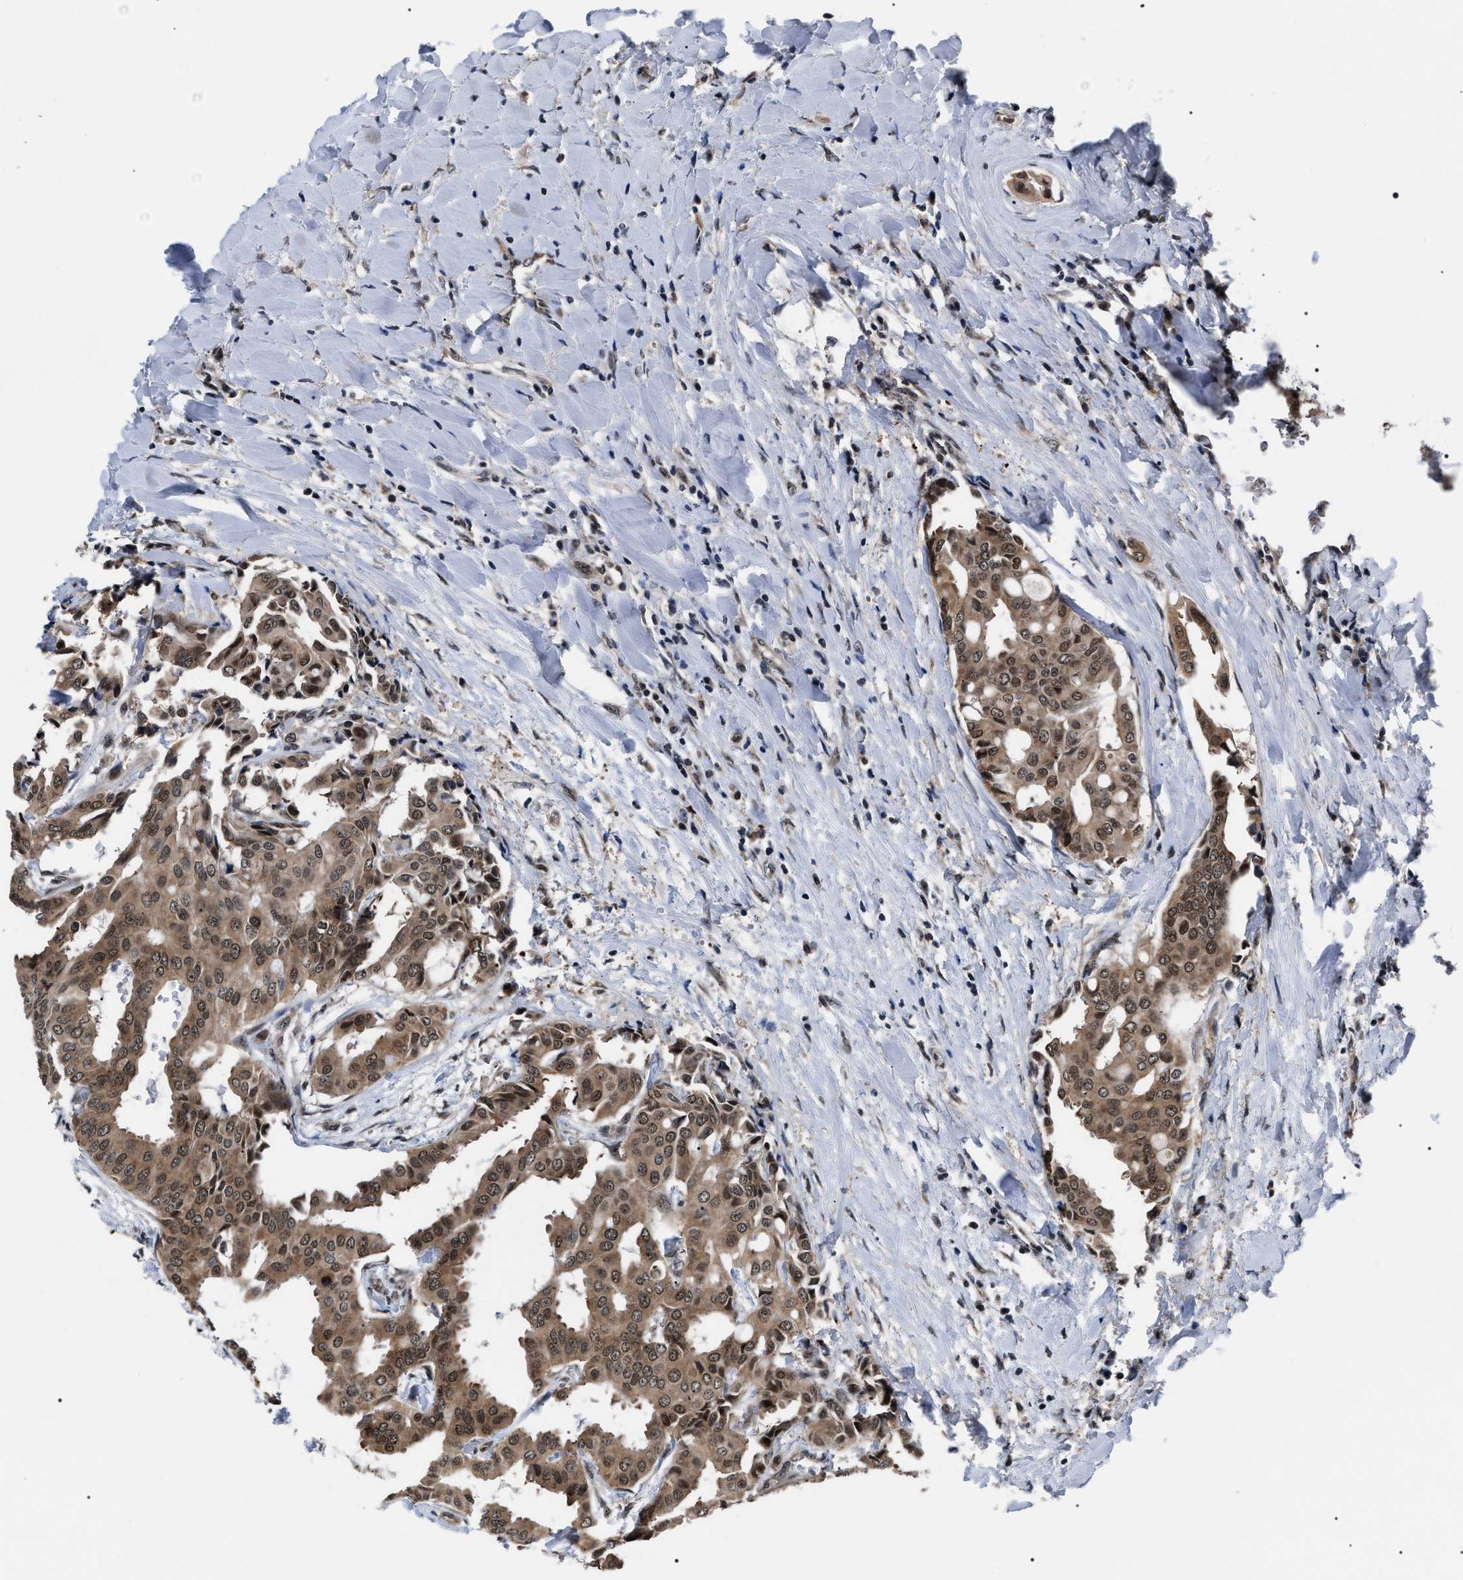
{"staining": {"intensity": "moderate", "quantity": ">75%", "location": "cytoplasmic/membranous,nuclear"}, "tissue": "head and neck cancer", "cell_type": "Tumor cells", "image_type": "cancer", "snomed": [{"axis": "morphology", "description": "Adenocarcinoma, NOS"}, {"axis": "topography", "description": "Salivary gland"}, {"axis": "topography", "description": "Head-Neck"}], "caption": "An image of human head and neck adenocarcinoma stained for a protein exhibits moderate cytoplasmic/membranous and nuclear brown staining in tumor cells.", "gene": "CSNK2A1", "patient": {"sex": "female", "age": 59}}